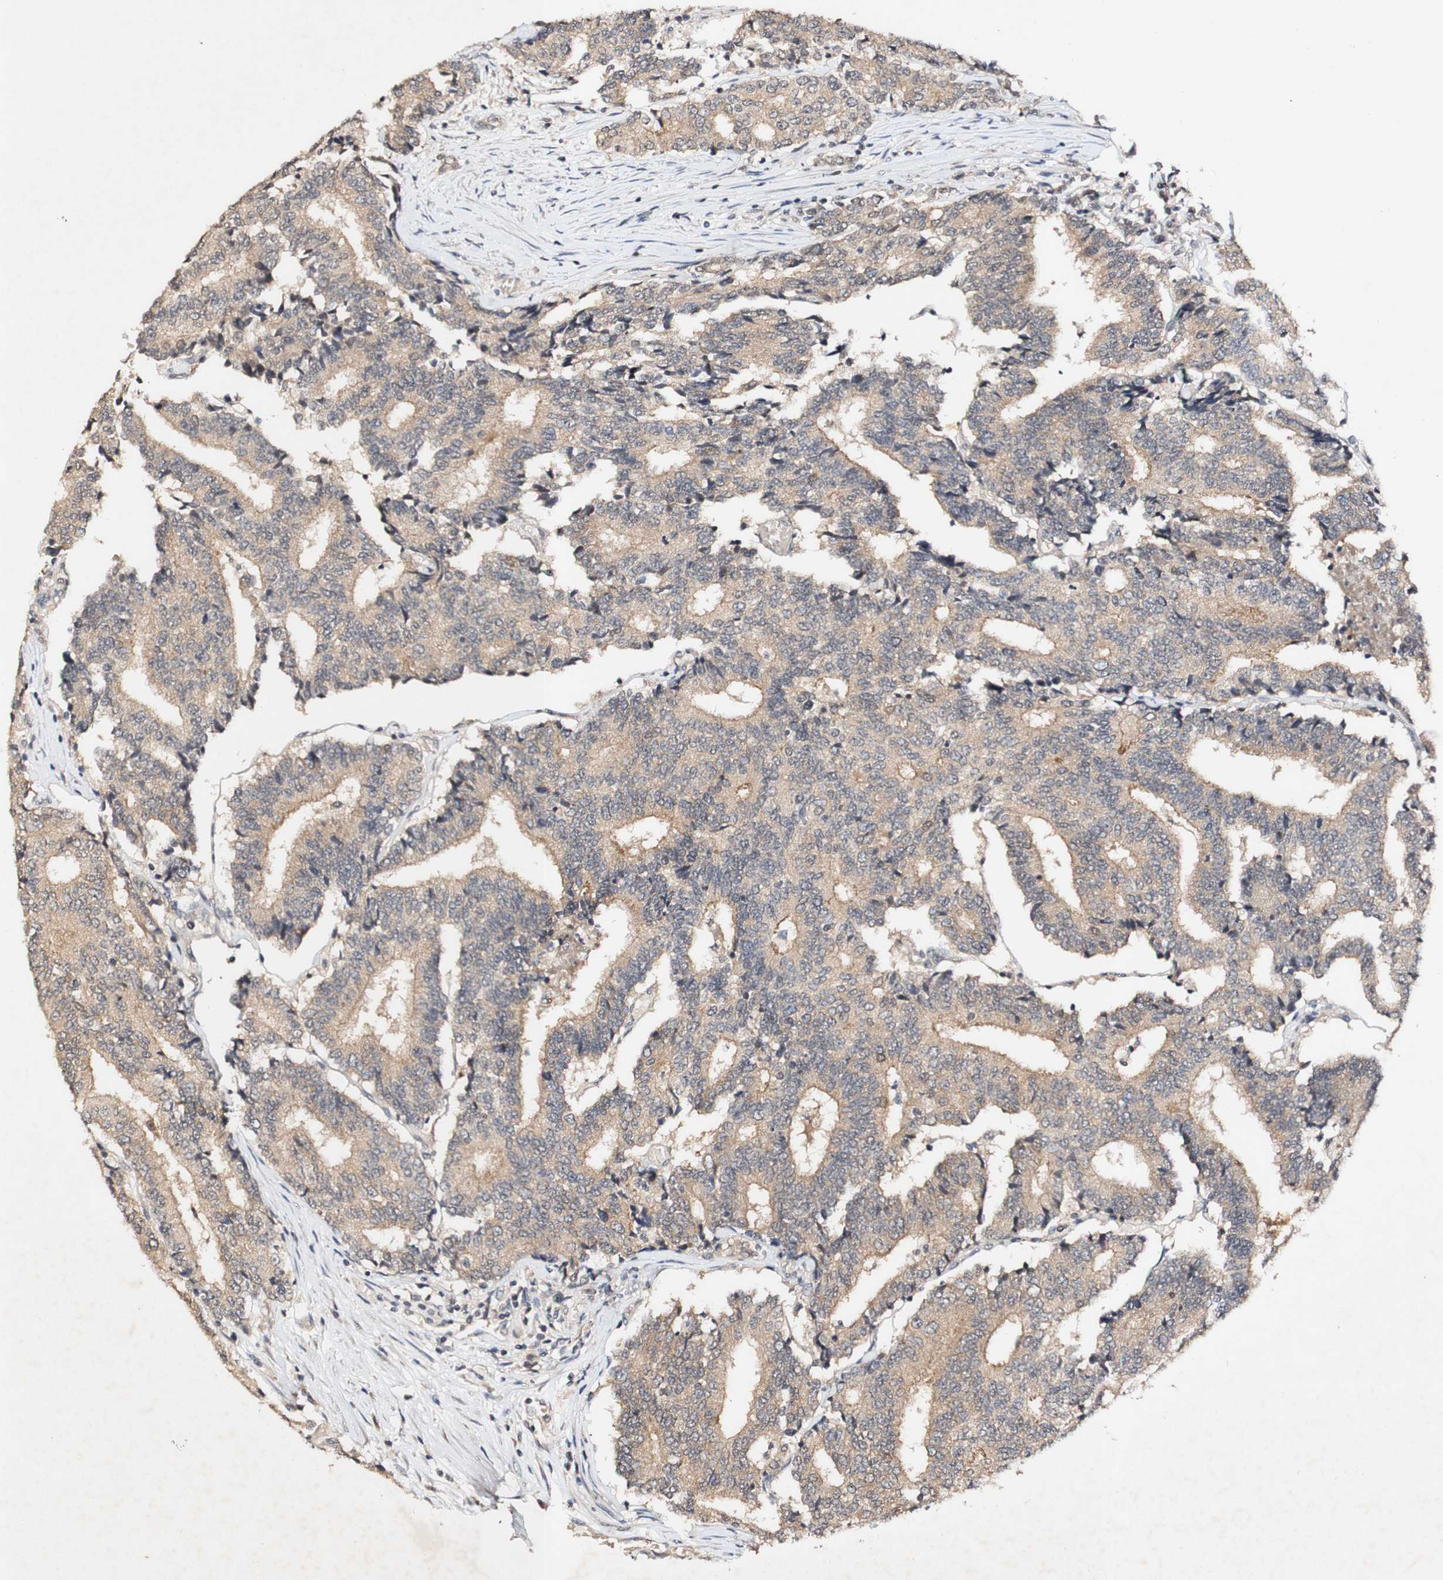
{"staining": {"intensity": "moderate", "quantity": ">75%", "location": "cytoplasmic/membranous"}, "tissue": "prostate cancer", "cell_type": "Tumor cells", "image_type": "cancer", "snomed": [{"axis": "morphology", "description": "Normal tissue, NOS"}, {"axis": "morphology", "description": "Adenocarcinoma, High grade"}, {"axis": "topography", "description": "Prostate"}, {"axis": "topography", "description": "Seminal veicle"}], "caption": "Human high-grade adenocarcinoma (prostate) stained for a protein (brown) shows moderate cytoplasmic/membranous positive staining in about >75% of tumor cells.", "gene": "PIN1", "patient": {"sex": "male", "age": 55}}